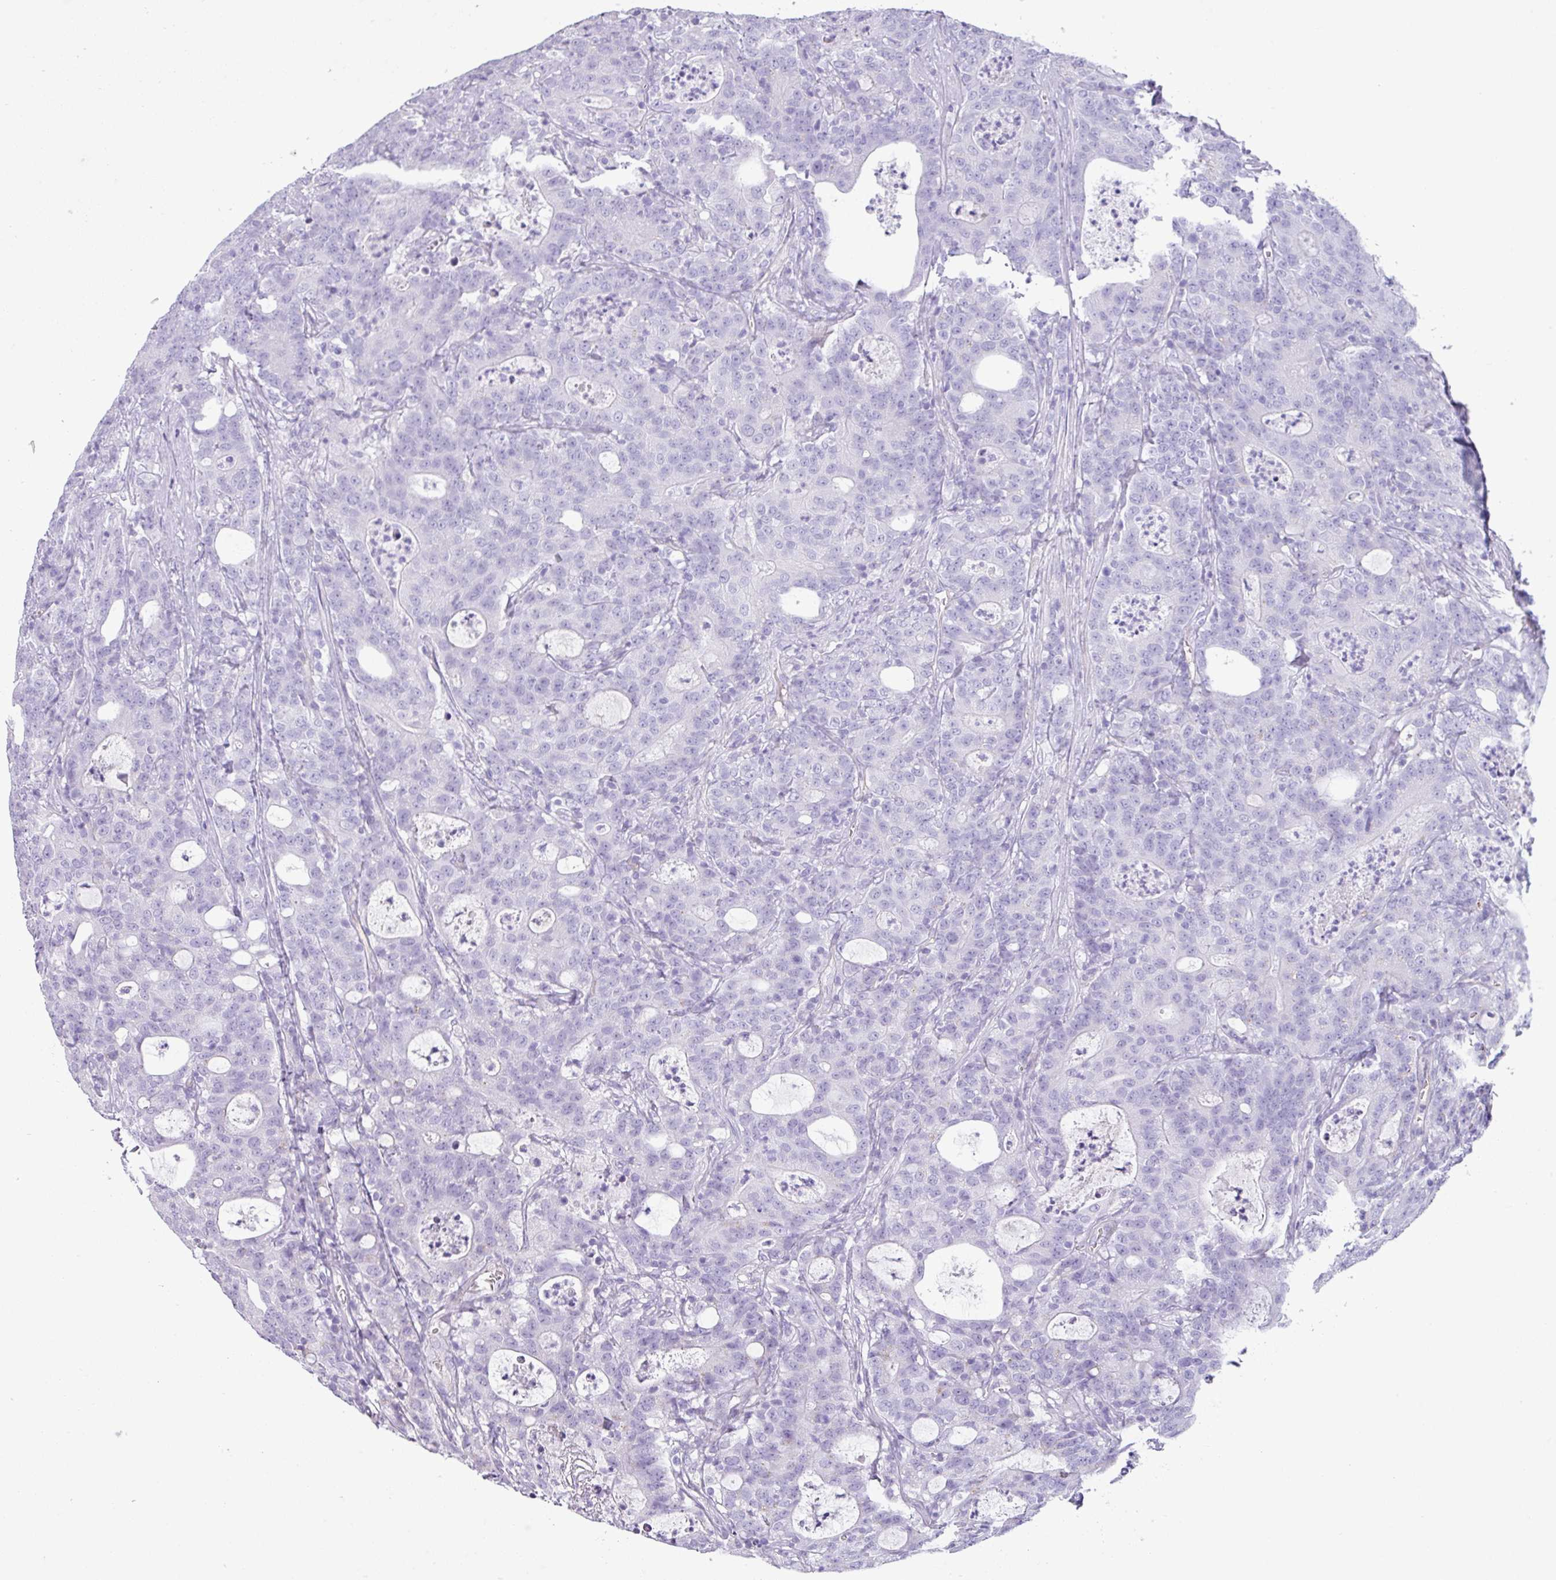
{"staining": {"intensity": "negative", "quantity": "none", "location": "none"}, "tissue": "colorectal cancer", "cell_type": "Tumor cells", "image_type": "cancer", "snomed": [{"axis": "morphology", "description": "Adenocarcinoma, NOS"}, {"axis": "topography", "description": "Colon"}], "caption": "Immunohistochemical staining of colorectal cancer shows no significant expression in tumor cells.", "gene": "VCX2", "patient": {"sex": "male", "age": 83}}